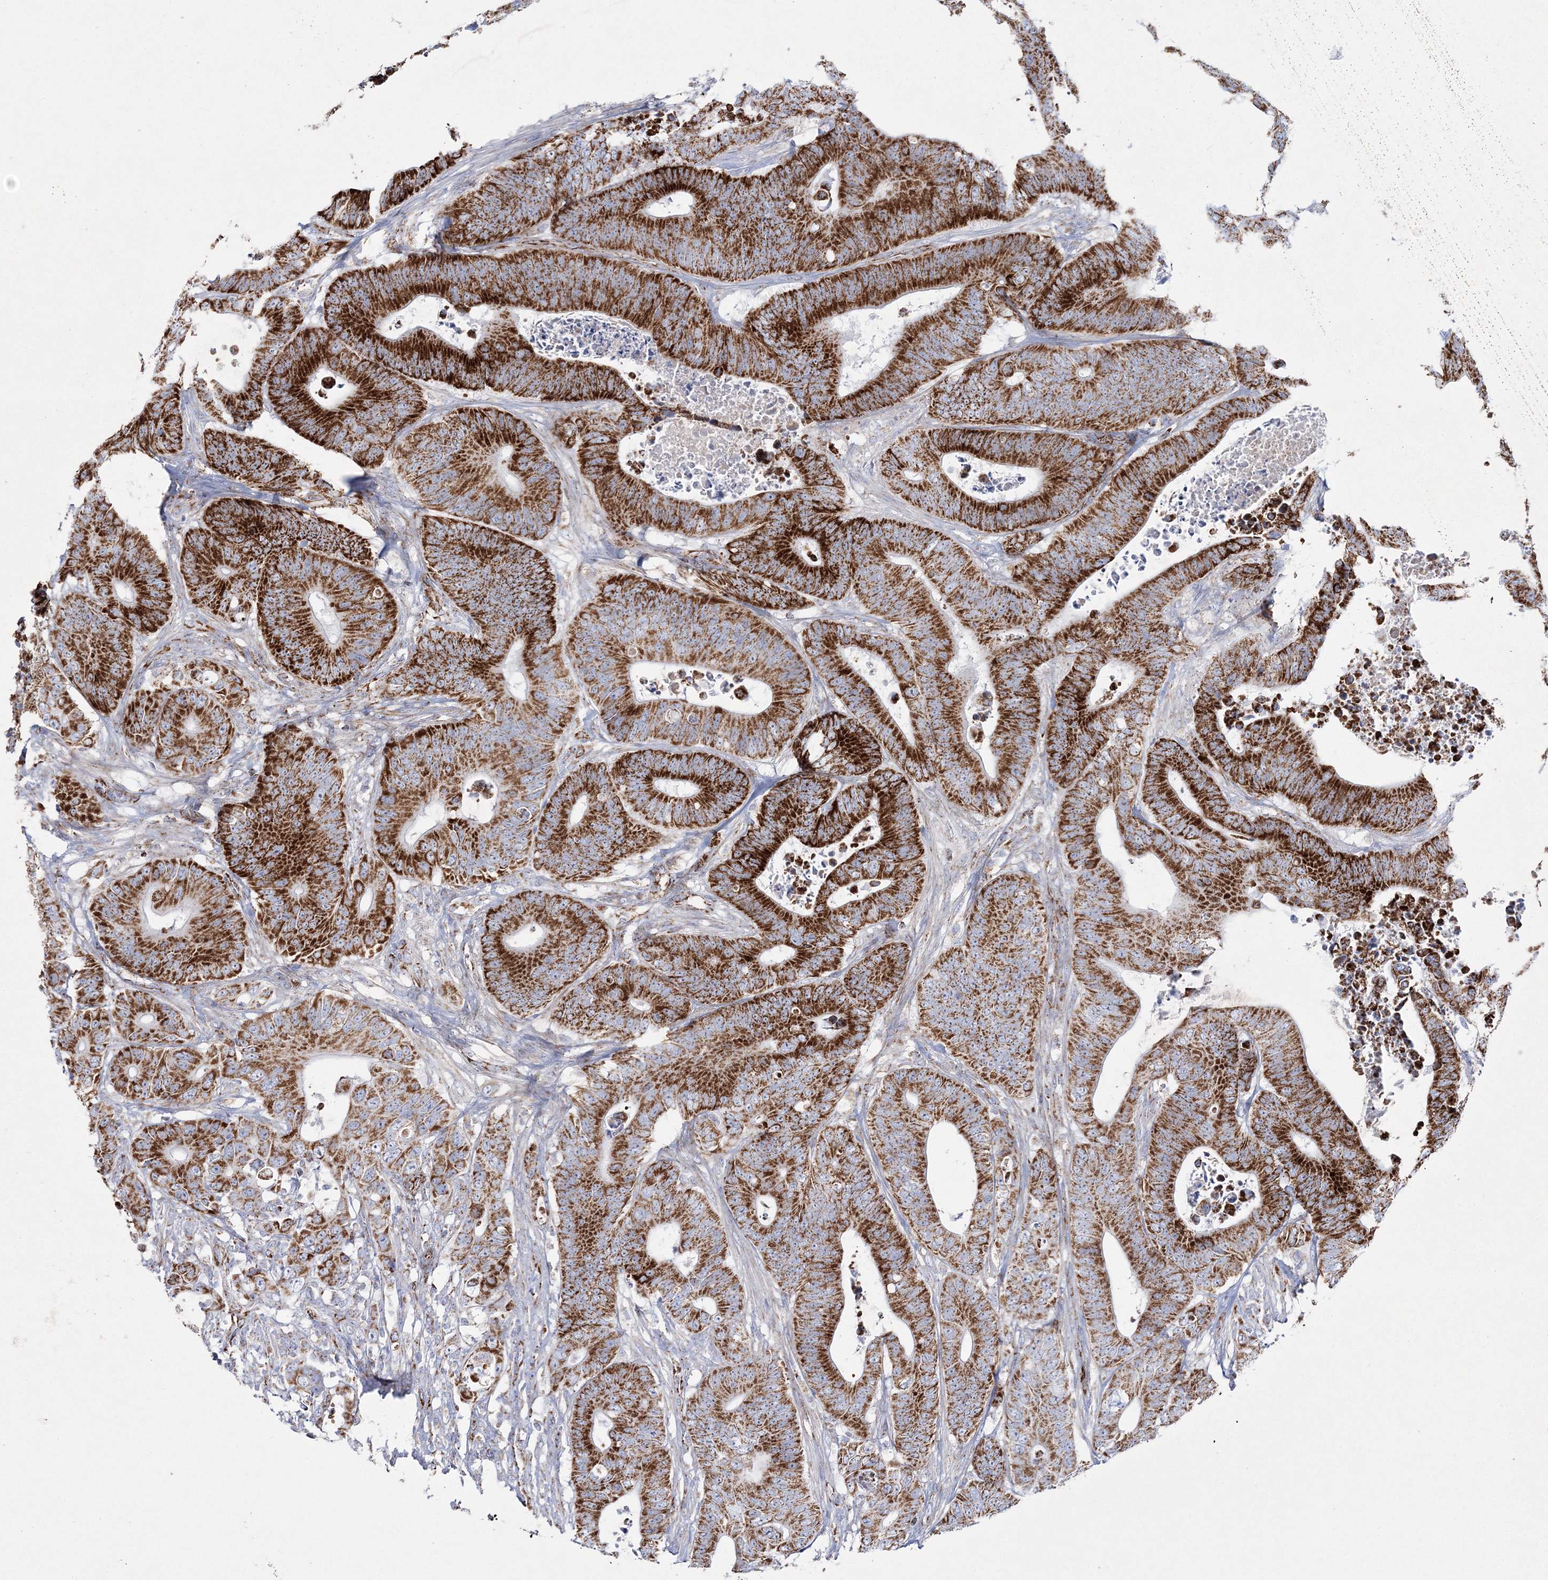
{"staining": {"intensity": "strong", "quantity": ">75%", "location": "cytoplasmic/membranous"}, "tissue": "colorectal cancer", "cell_type": "Tumor cells", "image_type": "cancer", "snomed": [{"axis": "morphology", "description": "Adenocarcinoma, NOS"}, {"axis": "topography", "description": "Colon"}], "caption": "Immunohistochemical staining of human colorectal cancer (adenocarcinoma) demonstrates strong cytoplasmic/membranous protein staining in about >75% of tumor cells.", "gene": "HIBCH", "patient": {"sex": "male", "age": 83}}